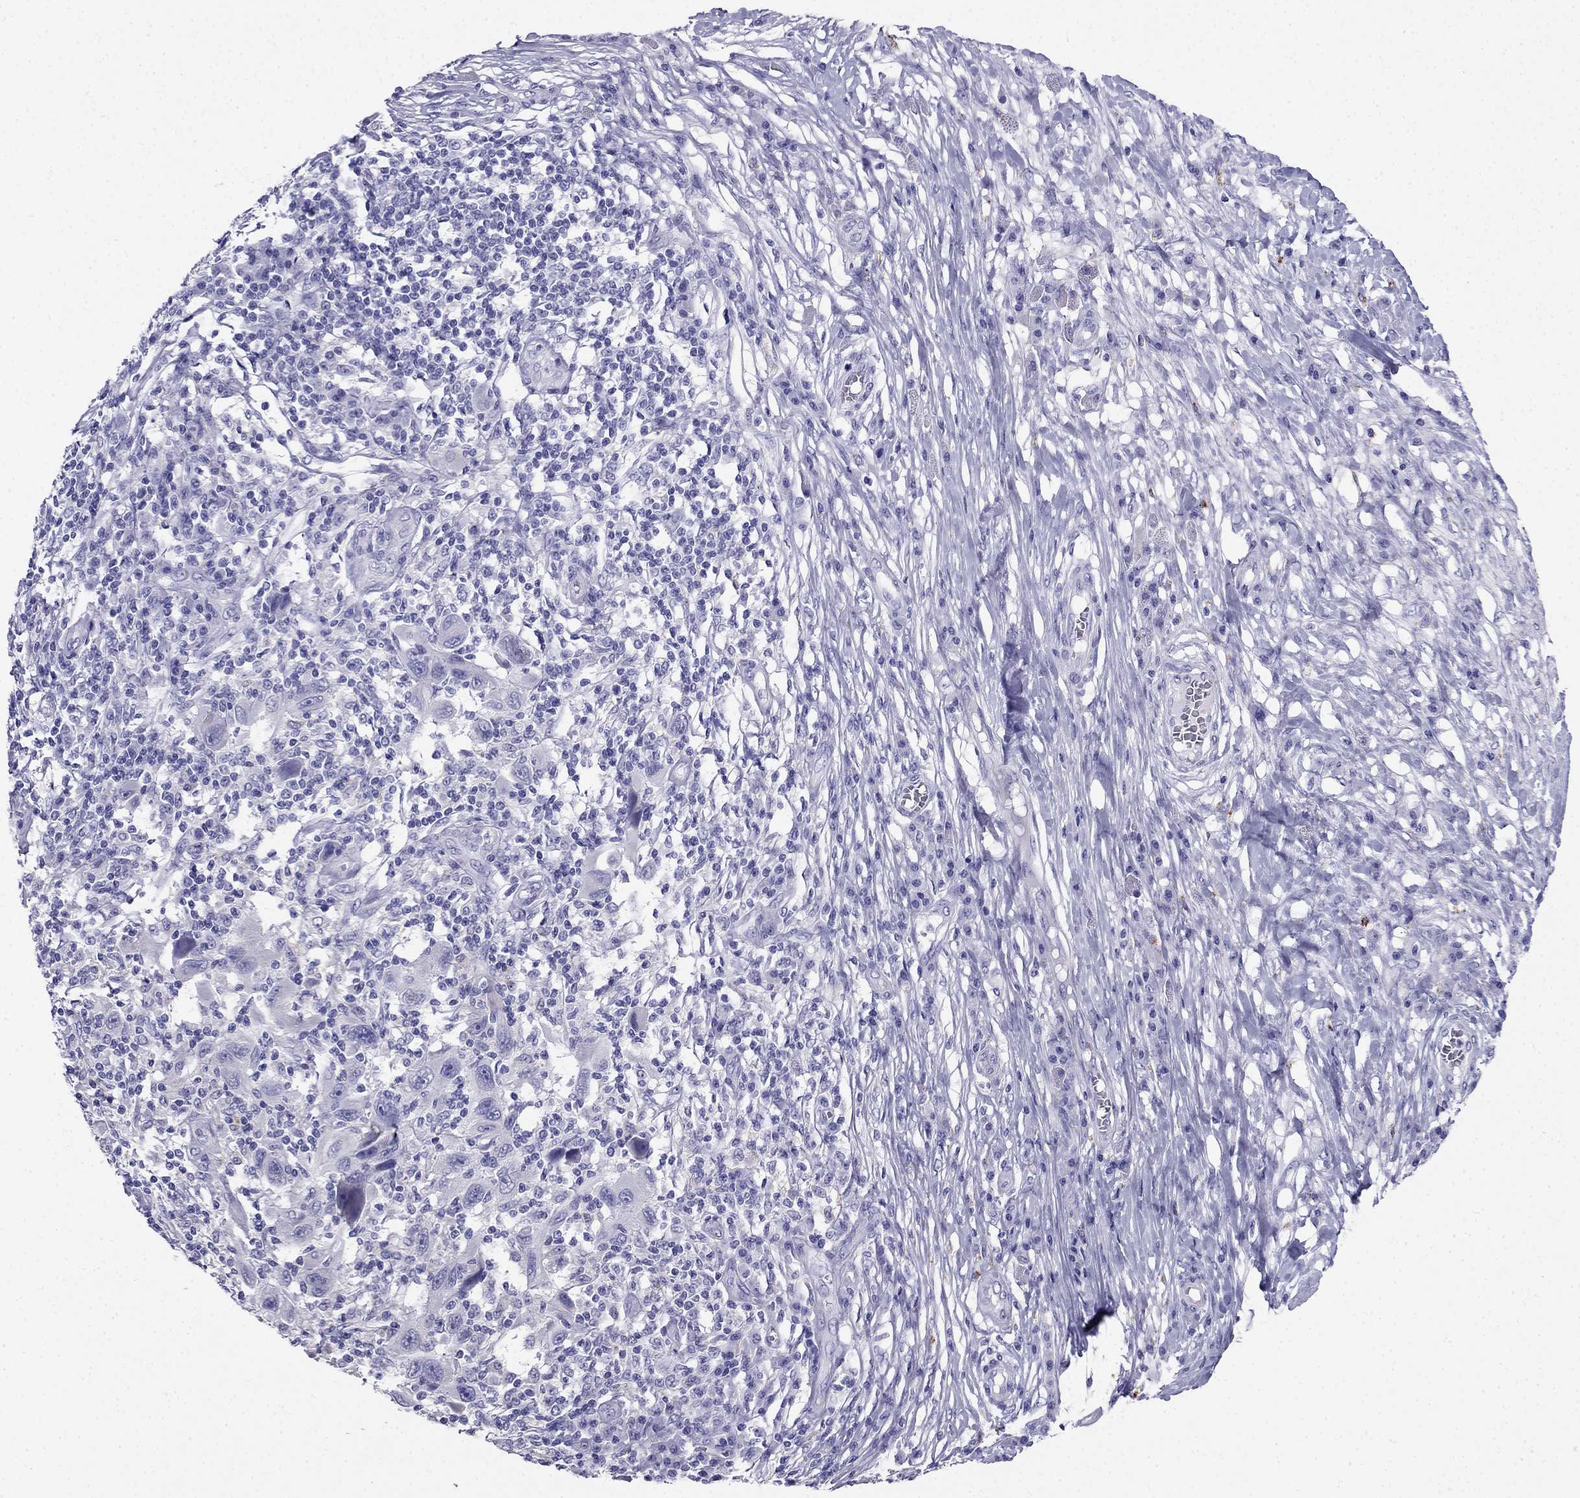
{"staining": {"intensity": "negative", "quantity": "none", "location": "none"}, "tissue": "melanoma", "cell_type": "Tumor cells", "image_type": "cancer", "snomed": [{"axis": "morphology", "description": "Malignant melanoma, NOS"}, {"axis": "topography", "description": "Skin"}], "caption": "Malignant melanoma was stained to show a protein in brown. There is no significant expression in tumor cells.", "gene": "PTH", "patient": {"sex": "male", "age": 53}}